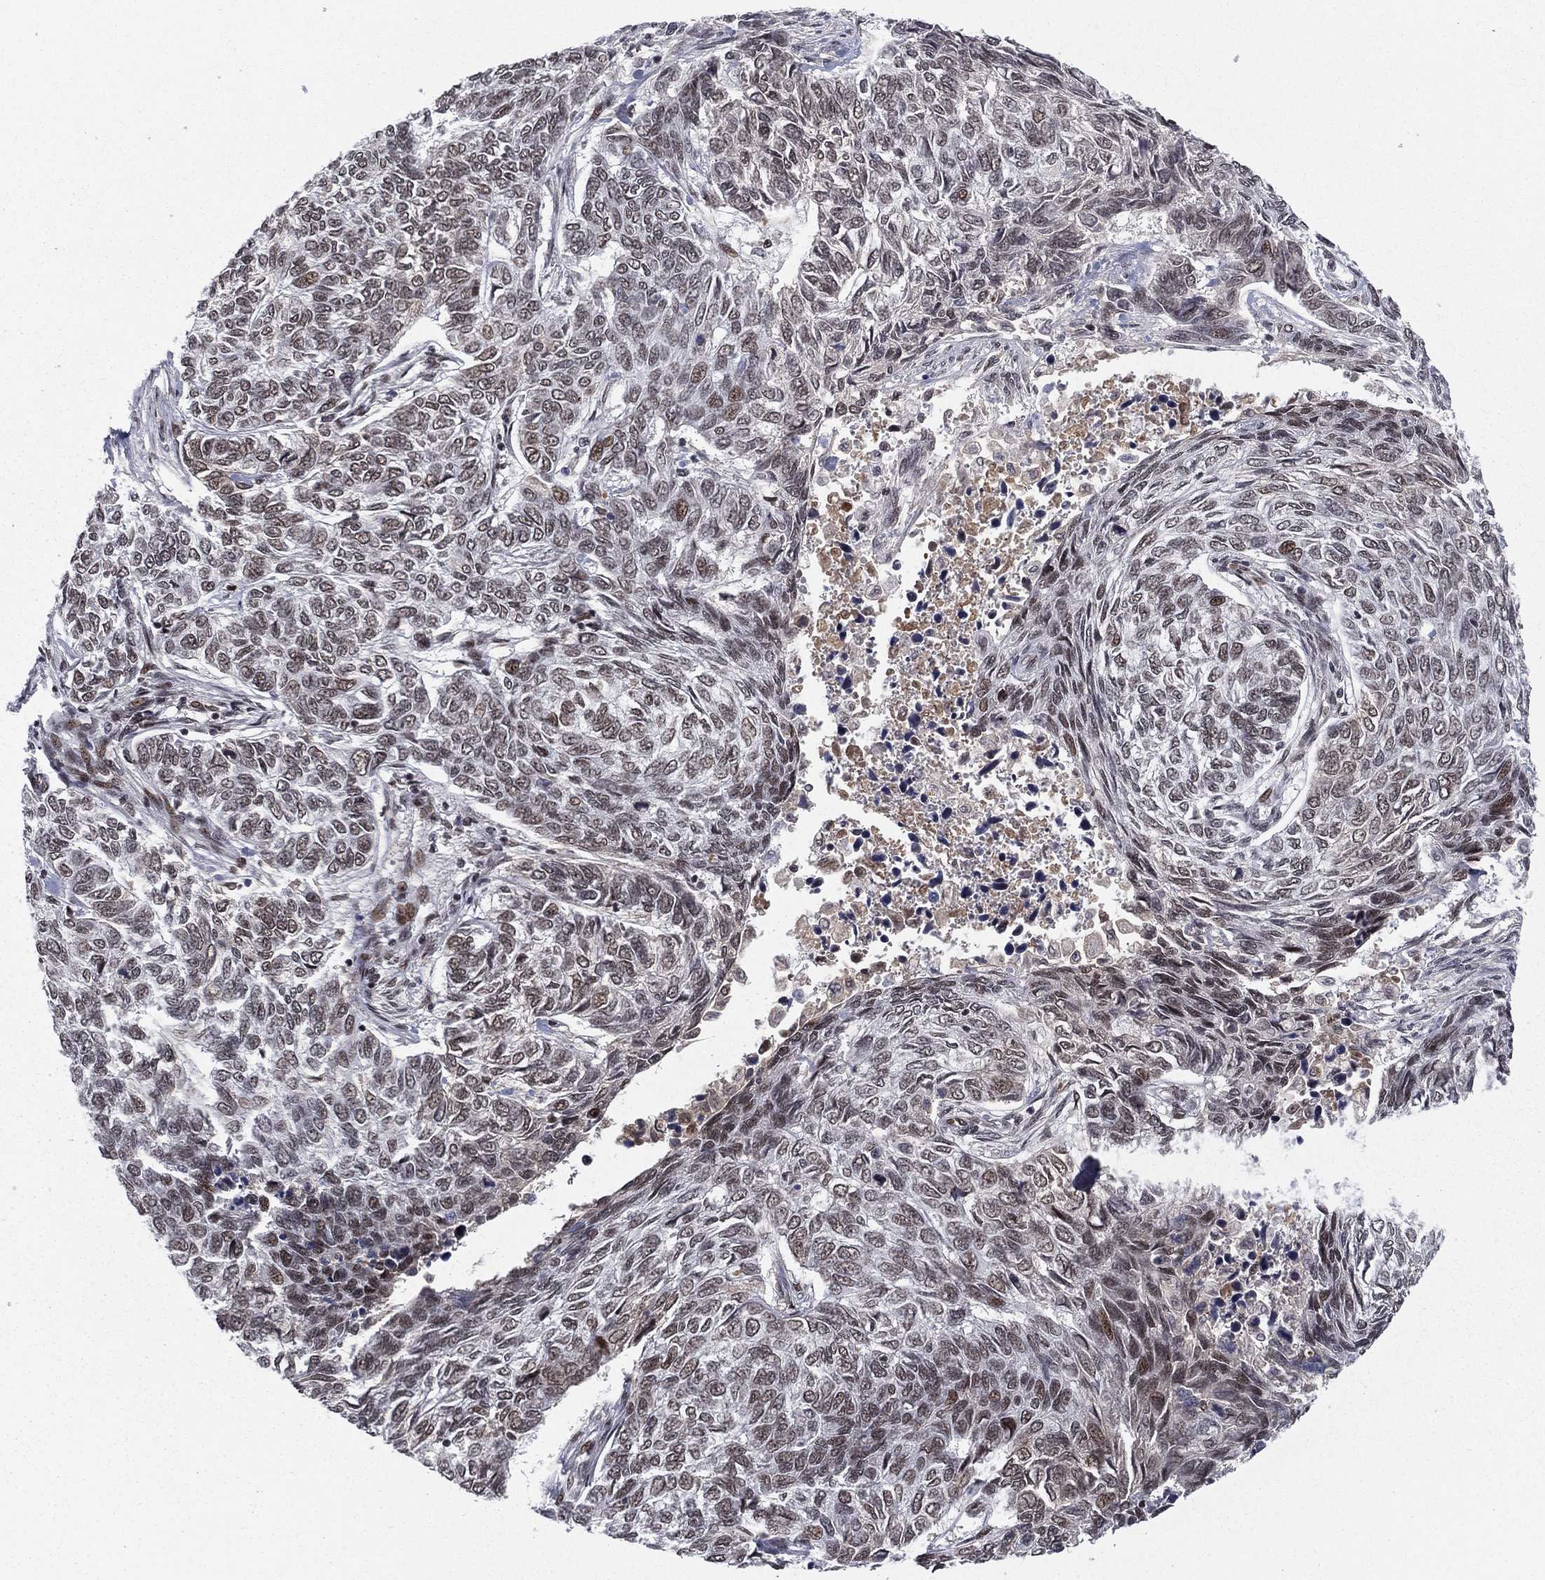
{"staining": {"intensity": "weak", "quantity": "25%-75%", "location": "nuclear"}, "tissue": "skin cancer", "cell_type": "Tumor cells", "image_type": "cancer", "snomed": [{"axis": "morphology", "description": "Basal cell carcinoma"}, {"axis": "topography", "description": "Skin"}], "caption": "Human skin cancer stained with a protein marker displays weak staining in tumor cells.", "gene": "RTF1", "patient": {"sex": "female", "age": 65}}